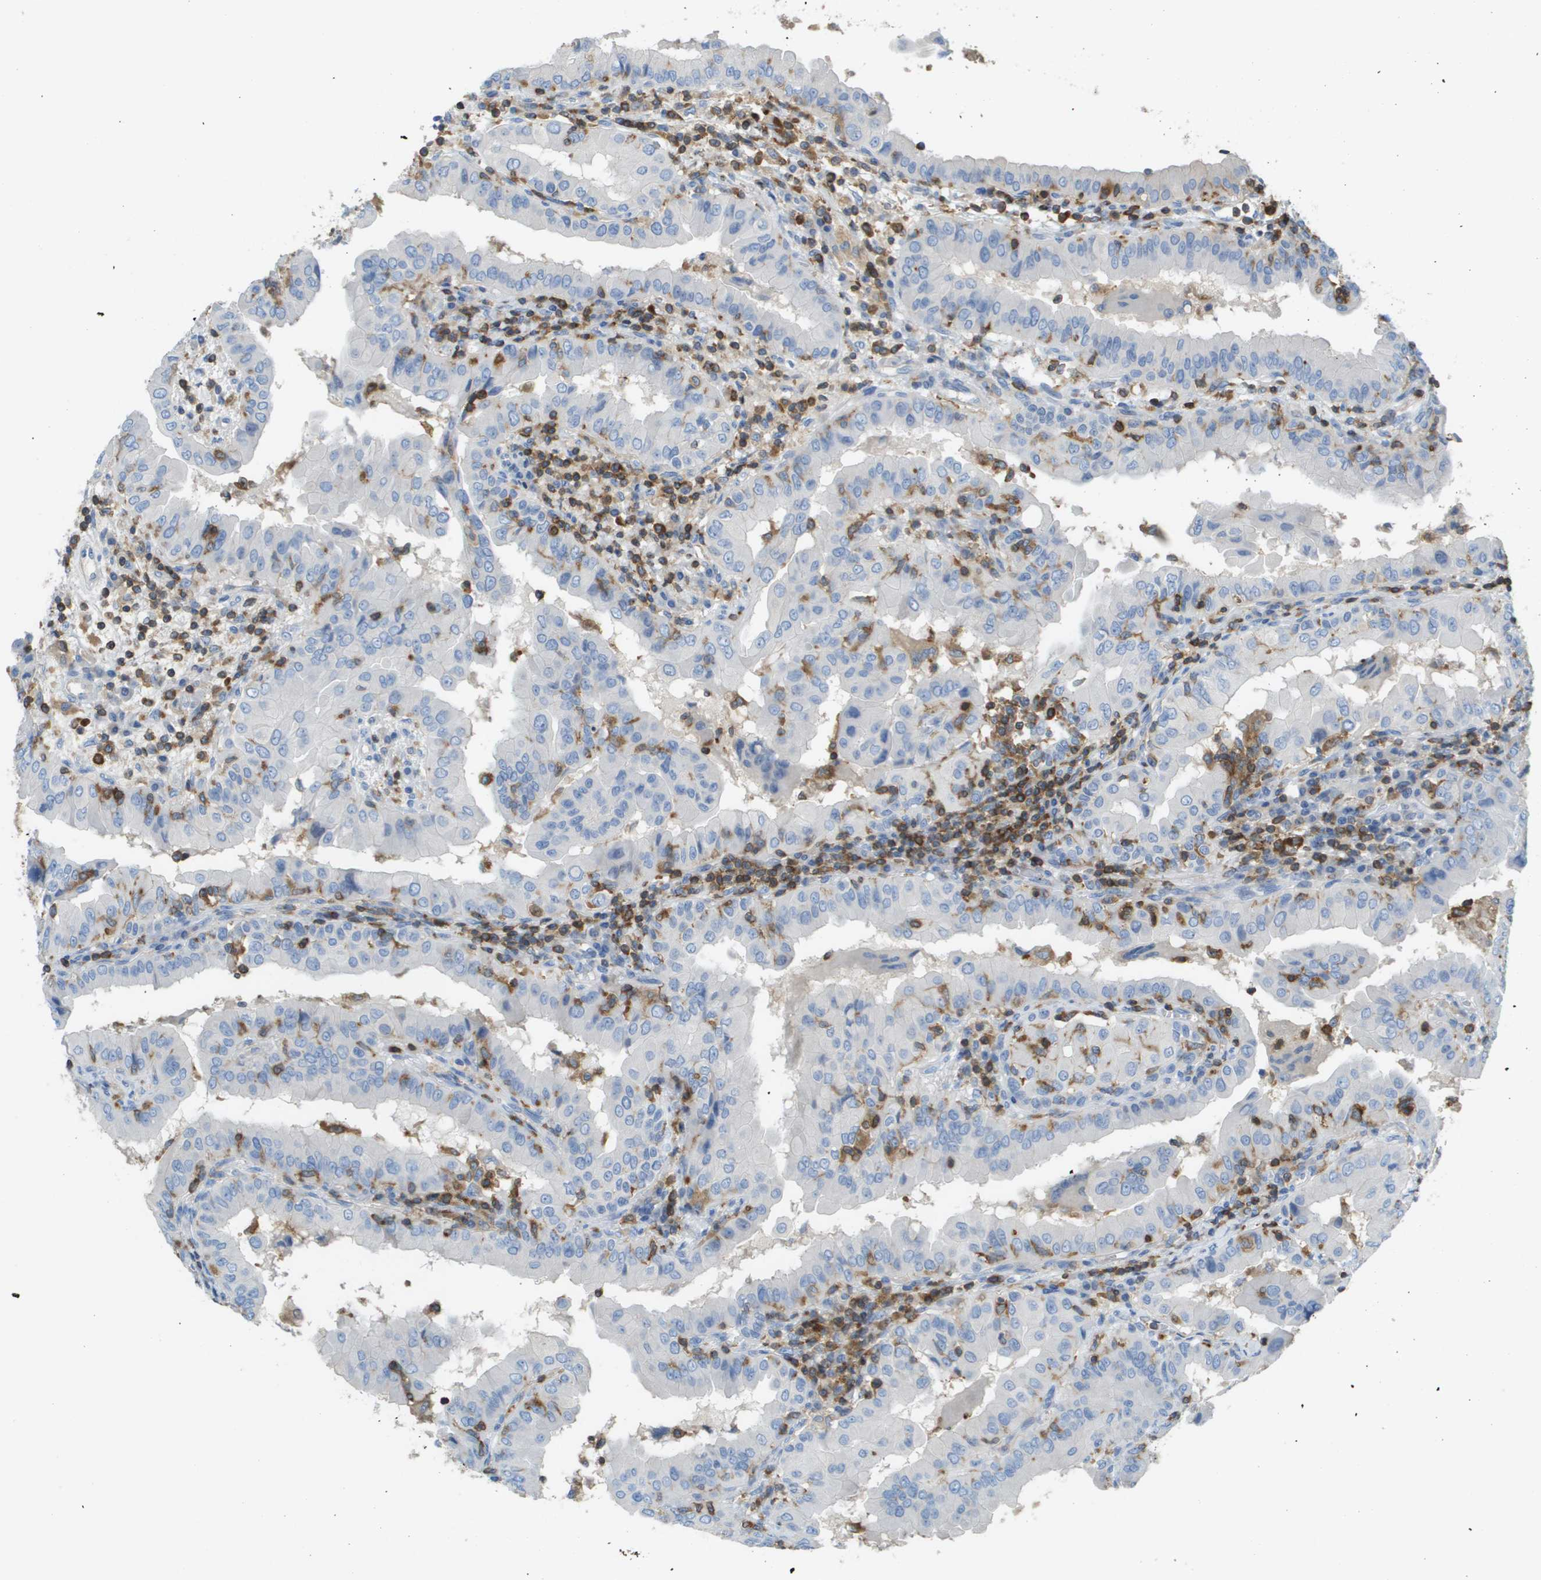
{"staining": {"intensity": "negative", "quantity": "none", "location": "none"}, "tissue": "thyroid cancer", "cell_type": "Tumor cells", "image_type": "cancer", "snomed": [{"axis": "morphology", "description": "Papillary adenocarcinoma, NOS"}, {"axis": "topography", "description": "Thyroid gland"}], "caption": "High power microscopy image of an immunohistochemistry micrograph of thyroid cancer (papillary adenocarcinoma), revealing no significant expression in tumor cells.", "gene": "APBB1IP", "patient": {"sex": "male", "age": 33}}